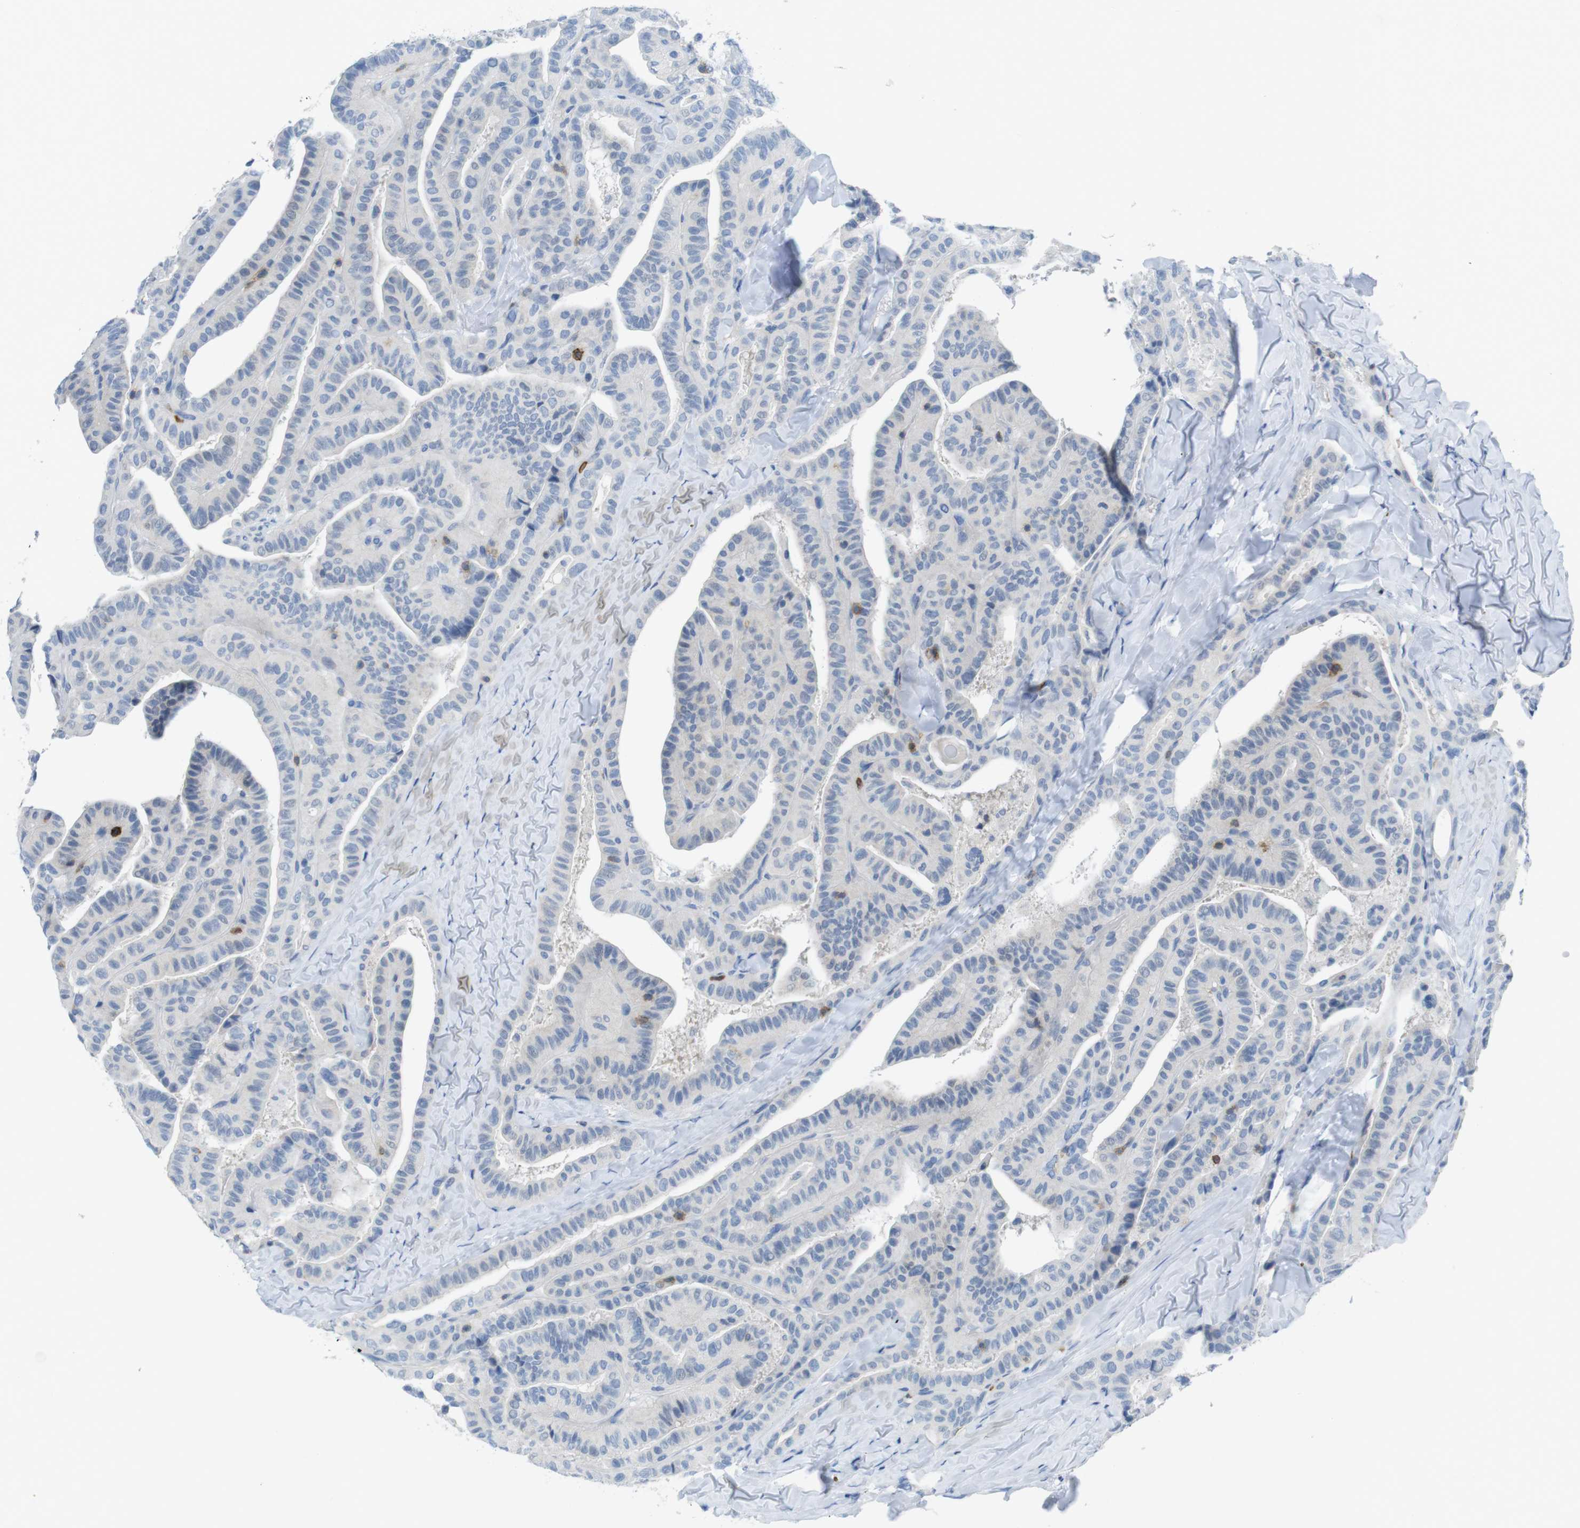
{"staining": {"intensity": "negative", "quantity": "none", "location": "none"}, "tissue": "thyroid cancer", "cell_type": "Tumor cells", "image_type": "cancer", "snomed": [{"axis": "morphology", "description": "Papillary adenocarcinoma, NOS"}, {"axis": "topography", "description": "Thyroid gland"}], "caption": "A high-resolution histopathology image shows immunohistochemistry staining of thyroid papillary adenocarcinoma, which exhibits no significant expression in tumor cells.", "gene": "CD5", "patient": {"sex": "male", "age": 77}}